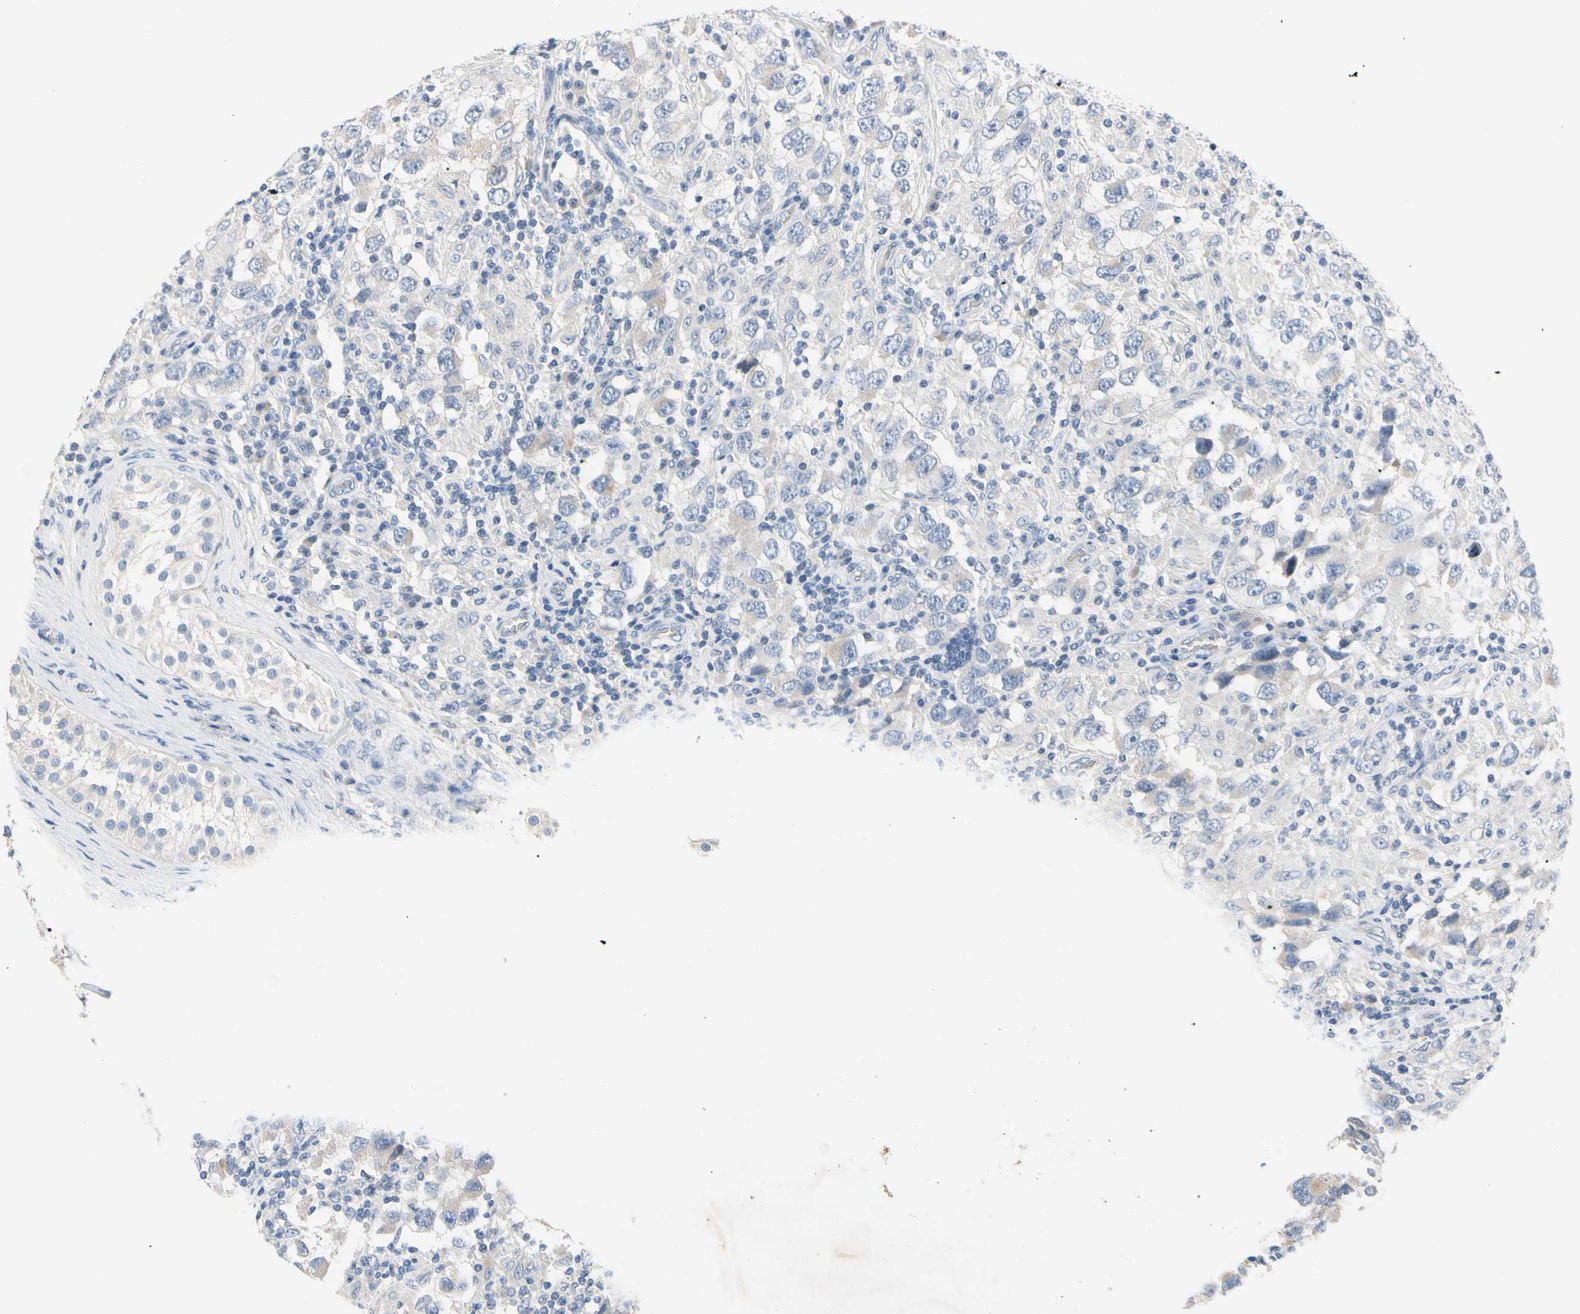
{"staining": {"intensity": "negative", "quantity": "none", "location": "none"}, "tissue": "testis cancer", "cell_type": "Tumor cells", "image_type": "cancer", "snomed": [{"axis": "morphology", "description": "Carcinoma, Embryonal, NOS"}, {"axis": "topography", "description": "Testis"}], "caption": "Testis cancer was stained to show a protein in brown. There is no significant staining in tumor cells. The staining is performed using DAB (3,3'-diaminobenzidine) brown chromogen with nuclei counter-stained in using hematoxylin.", "gene": "MARK1", "patient": {"sex": "male", "age": 21}}